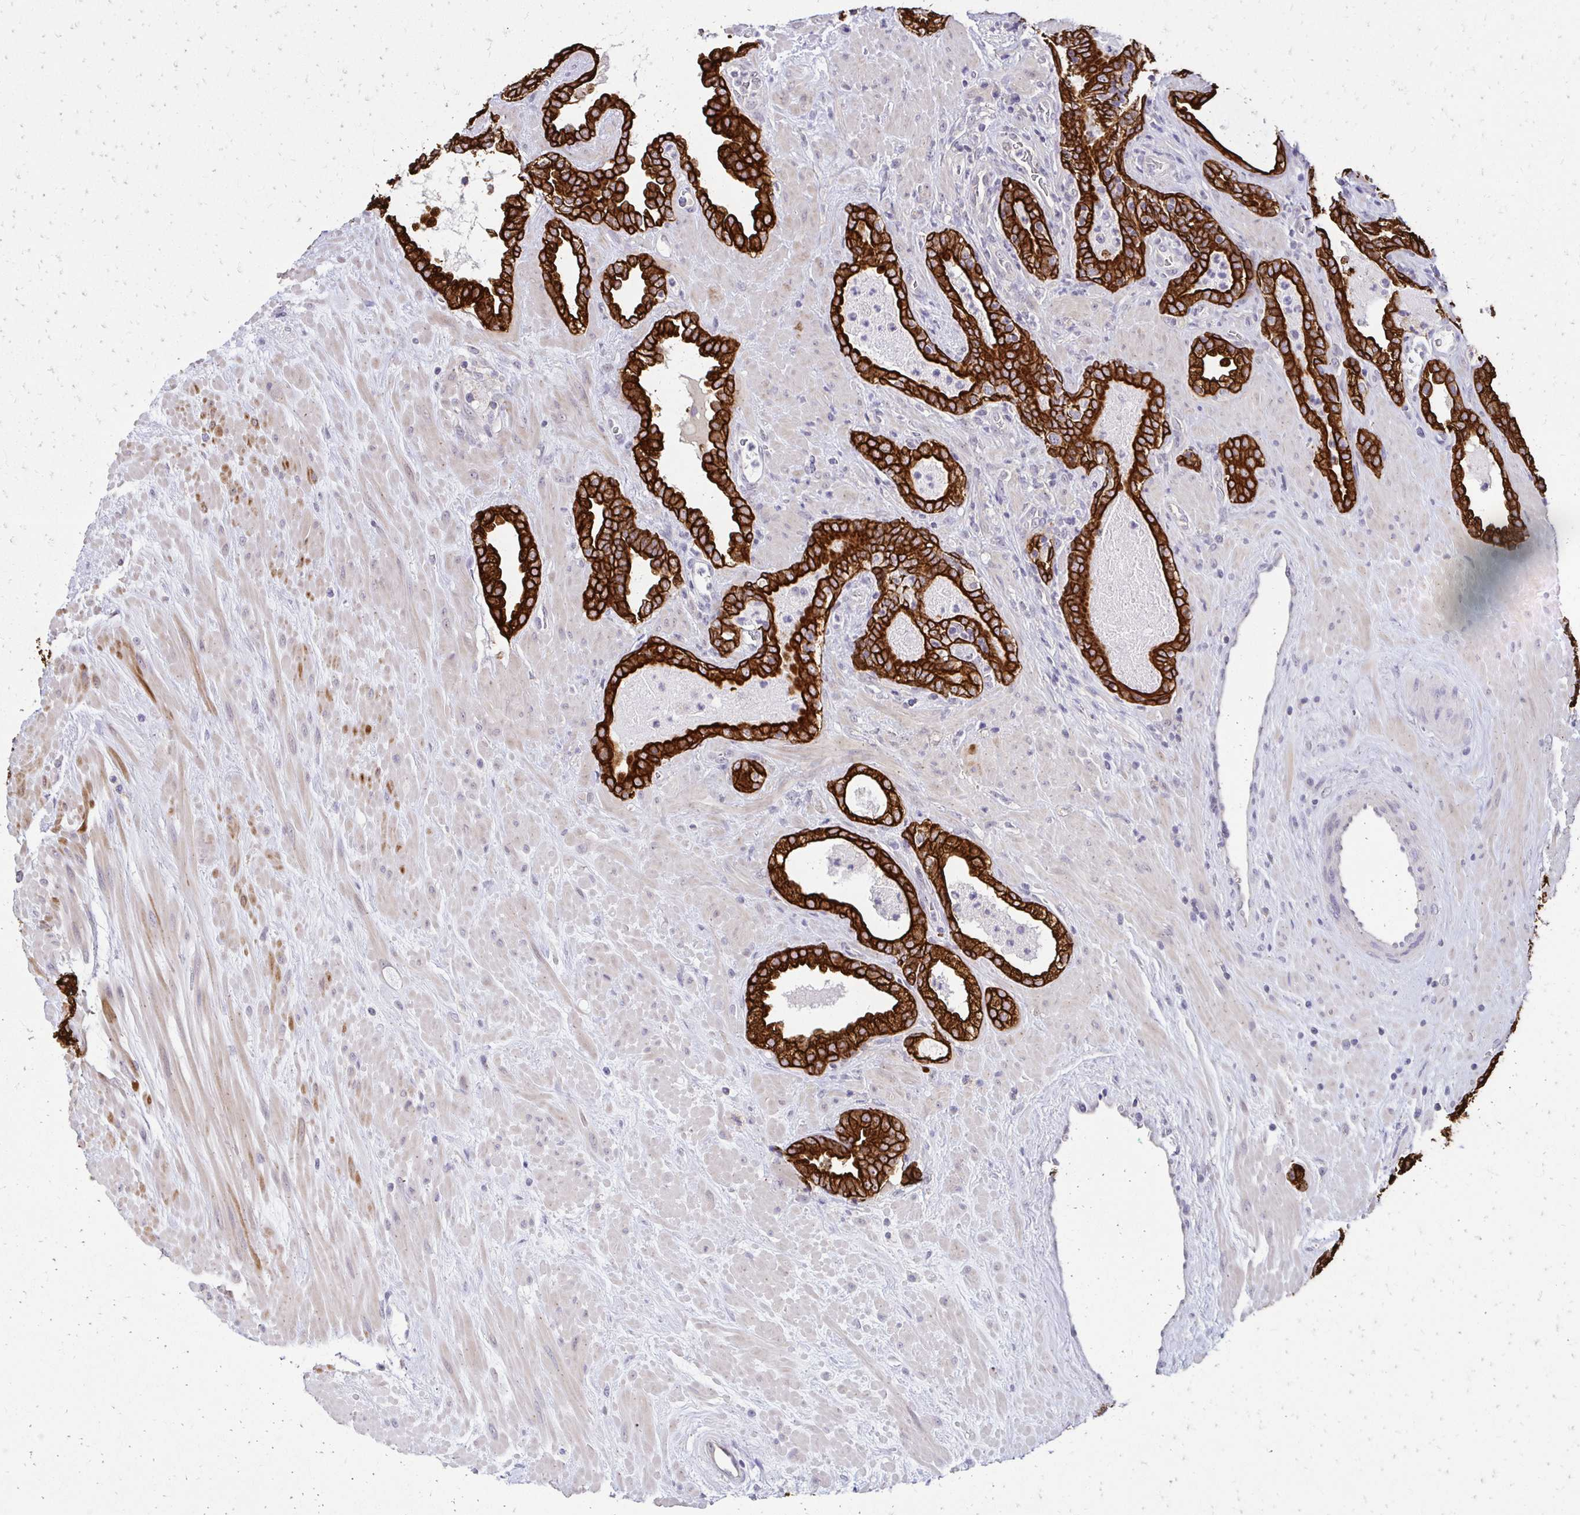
{"staining": {"intensity": "strong", "quantity": ">75%", "location": "cytoplasmic/membranous"}, "tissue": "prostate cancer", "cell_type": "Tumor cells", "image_type": "cancer", "snomed": [{"axis": "morphology", "description": "Adenocarcinoma, Low grade"}, {"axis": "topography", "description": "Prostate"}], "caption": "High-magnification brightfield microscopy of low-grade adenocarcinoma (prostate) stained with DAB (brown) and counterstained with hematoxylin (blue). tumor cells exhibit strong cytoplasmic/membranous staining is appreciated in approximately>75% of cells. (DAB IHC, brown staining for protein, blue staining for nuclei).", "gene": "C1QTNF2", "patient": {"sex": "male", "age": 62}}